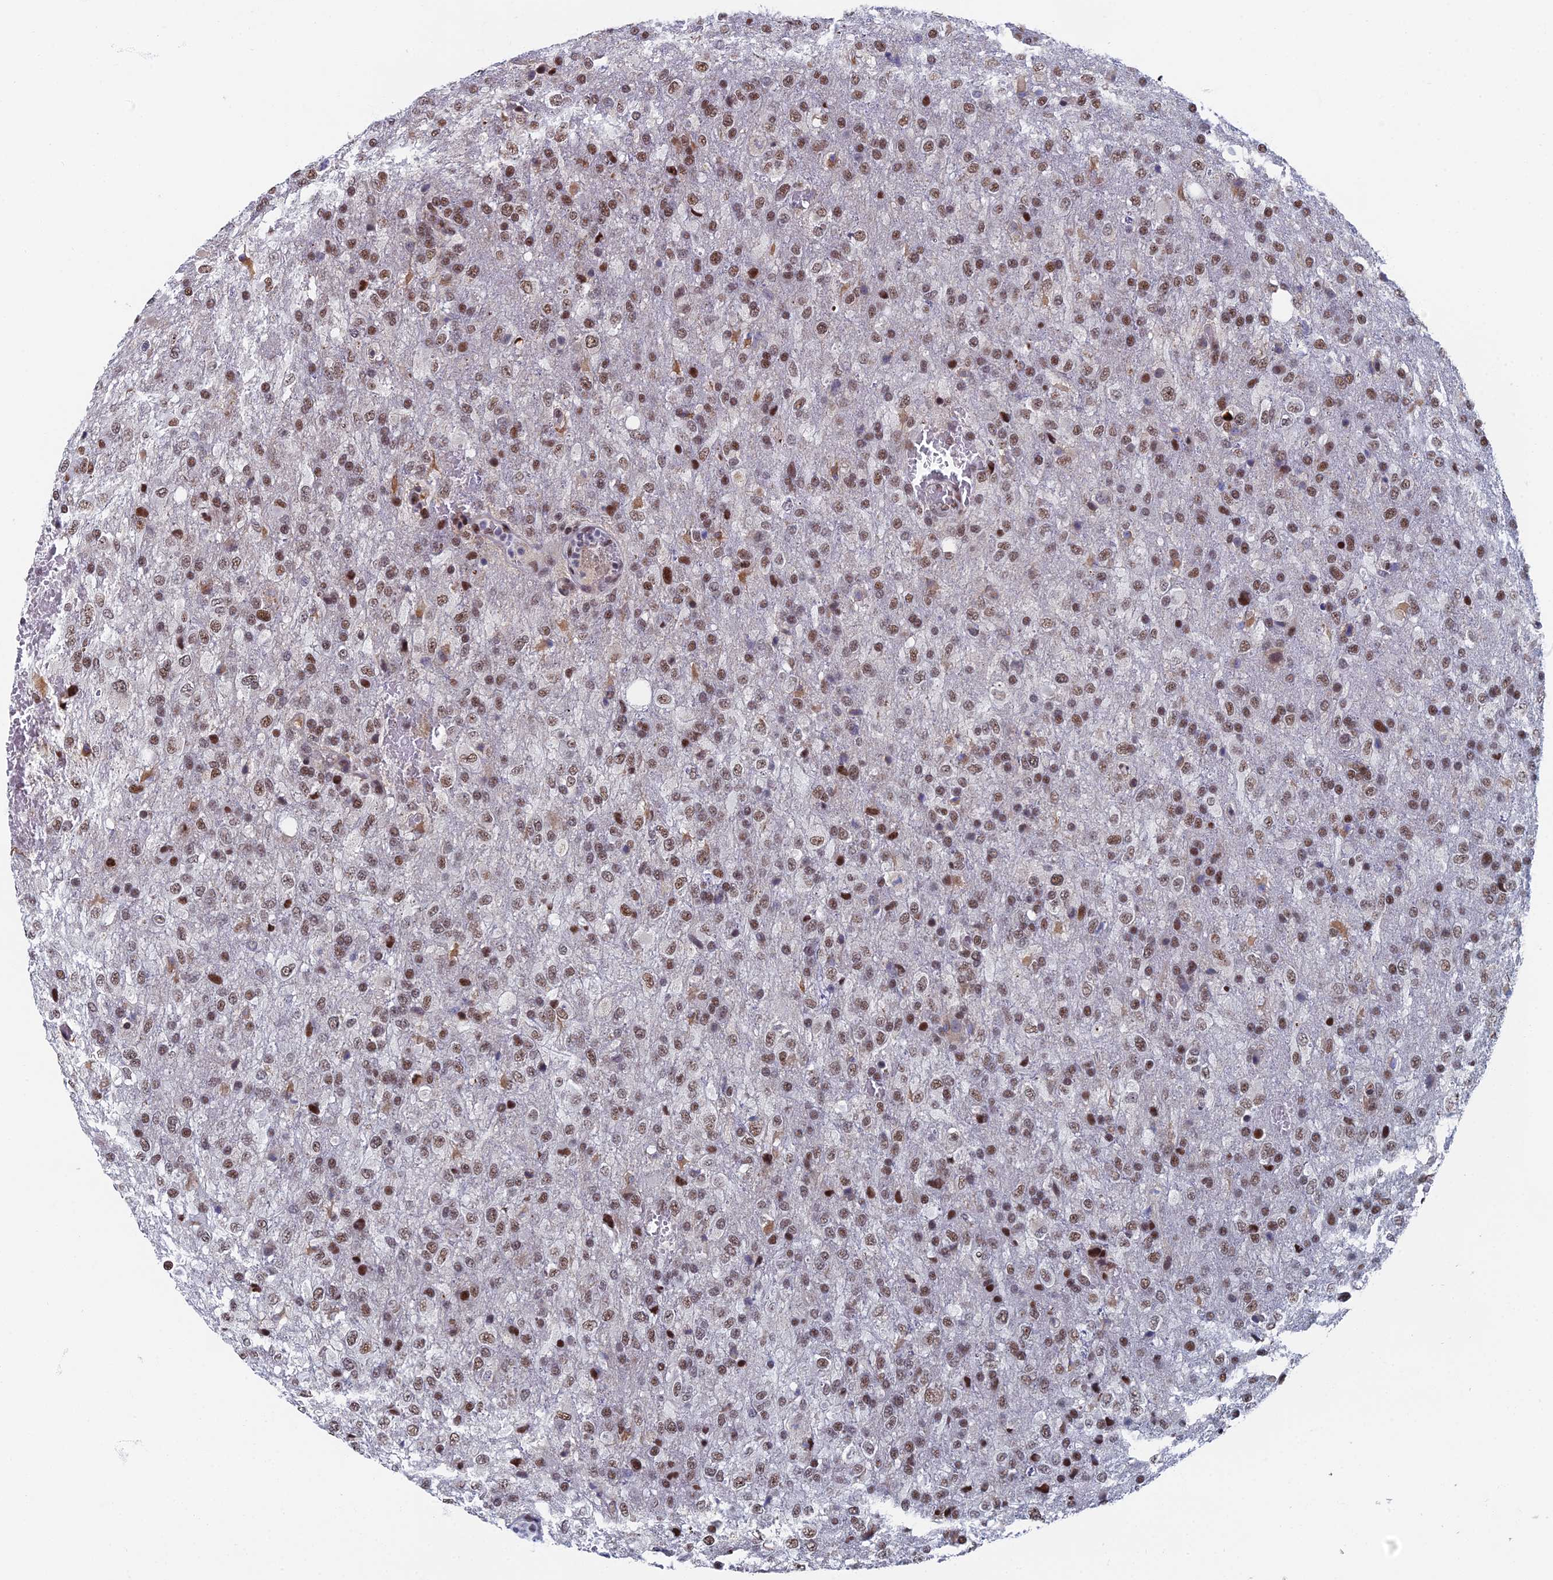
{"staining": {"intensity": "weak", "quantity": ">75%", "location": "nuclear"}, "tissue": "glioma", "cell_type": "Tumor cells", "image_type": "cancer", "snomed": [{"axis": "morphology", "description": "Glioma, malignant, High grade"}, {"axis": "topography", "description": "Brain"}], "caption": "Immunohistochemistry (IHC) of human malignant high-grade glioma demonstrates low levels of weak nuclear expression in approximately >75% of tumor cells.", "gene": "TAF13", "patient": {"sex": "female", "age": 74}}